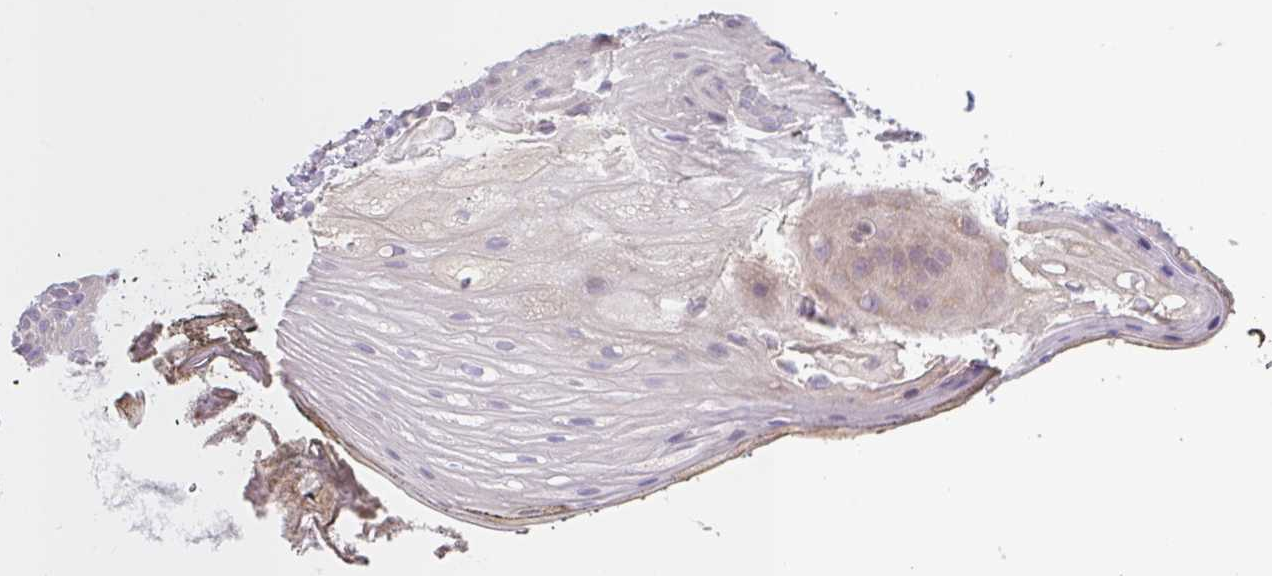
{"staining": {"intensity": "negative", "quantity": "none", "location": "none"}, "tissue": "oral mucosa", "cell_type": "Squamous epithelial cells", "image_type": "normal", "snomed": [{"axis": "morphology", "description": "Normal tissue, NOS"}, {"axis": "morphology", "description": "Squamous cell carcinoma, NOS"}, {"axis": "topography", "description": "Oral tissue"}, {"axis": "topography", "description": "Head-Neck"}], "caption": "Histopathology image shows no significant protein staining in squamous epithelial cells of unremarkable oral mucosa.", "gene": "SFTPB", "patient": {"sex": "female", "age": 81}}